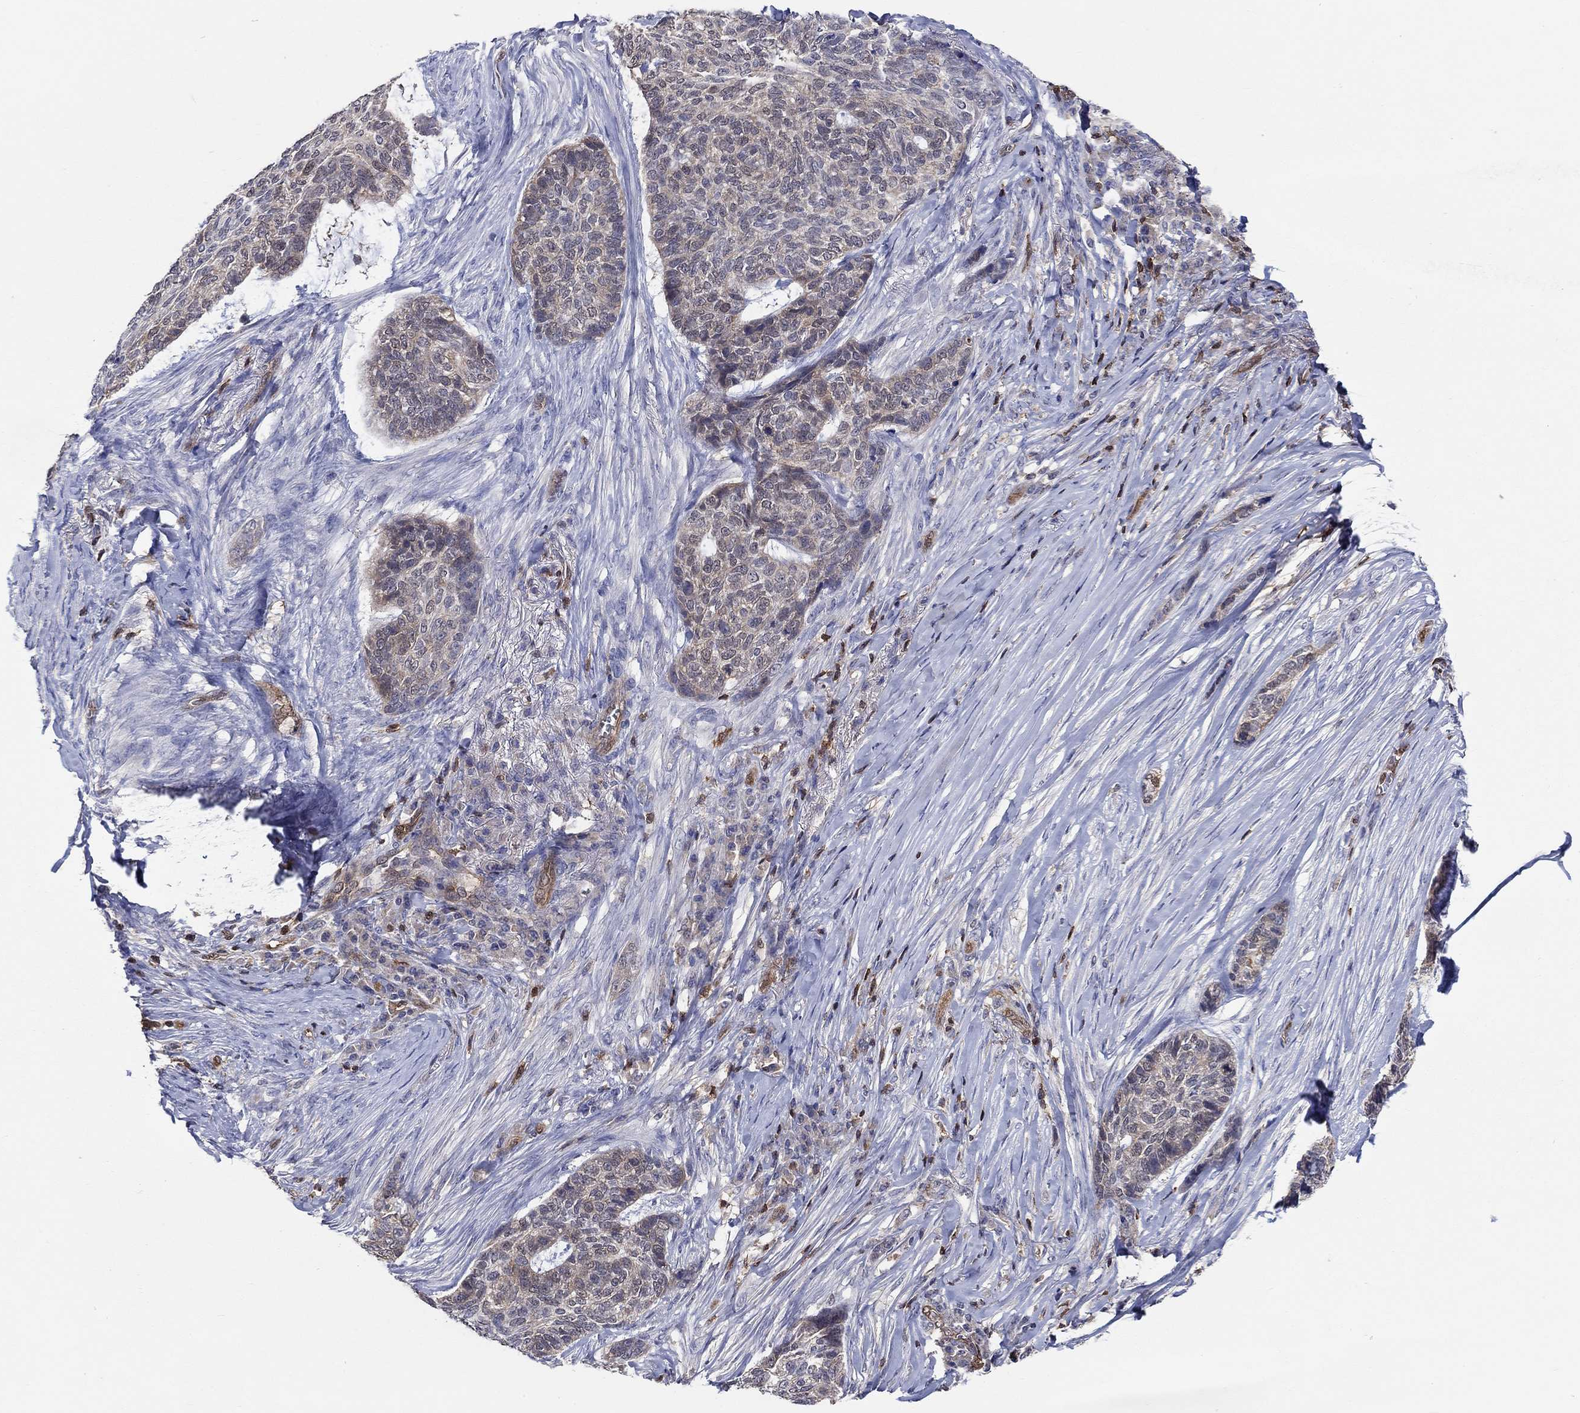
{"staining": {"intensity": "weak", "quantity": "<25%", "location": "cytoplasmic/membranous,nuclear"}, "tissue": "skin cancer", "cell_type": "Tumor cells", "image_type": "cancer", "snomed": [{"axis": "morphology", "description": "Basal cell carcinoma"}, {"axis": "topography", "description": "Skin"}], "caption": "DAB immunohistochemical staining of skin cancer (basal cell carcinoma) shows no significant expression in tumor cells.", "gene": "AGFG2", "patient": {"sex": "female", "age": 69}}